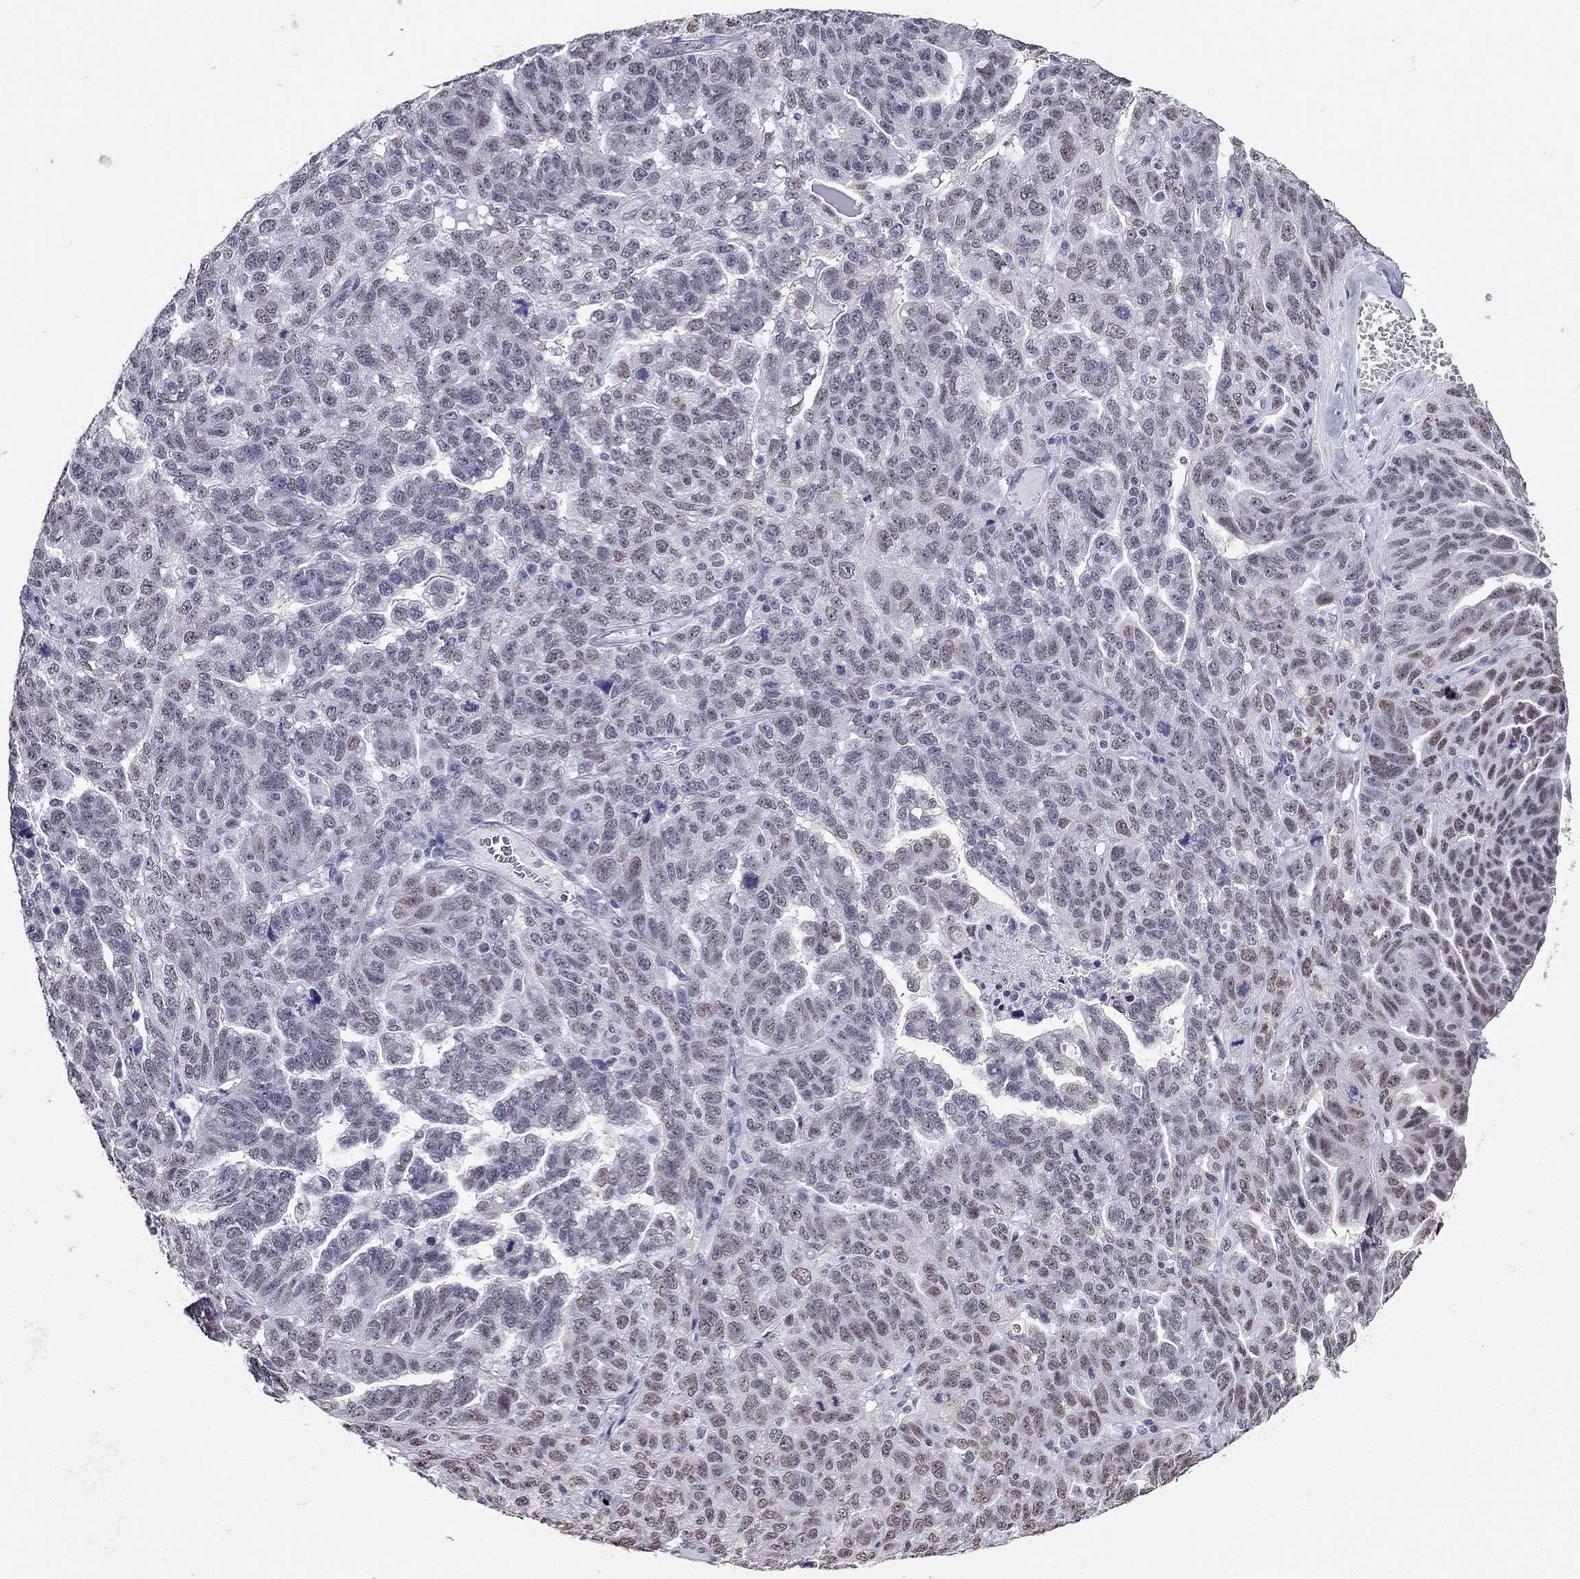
{"staining": {"intensity": "weak", "quantity": "25%-75%", "location": "nuclear"}, "tissue": "ovarian cancer", "cell_type": "Tumor cells", "image_type": "cancer", "snomed": [{"axis": "morphology", "description": "Cystadenocarcinoma, serous, NOS"}, {"axis": "topography", "description": "Ovary"}], "caption": "A high-resolution photomicrograph shows immunohistochemistry staining of ovarian cancer, which reveals weak nuclear expression in about 25%-75% of tumor cells.", "gene": "PPM1G", "patient": {"sex": "female", "age": 71}}